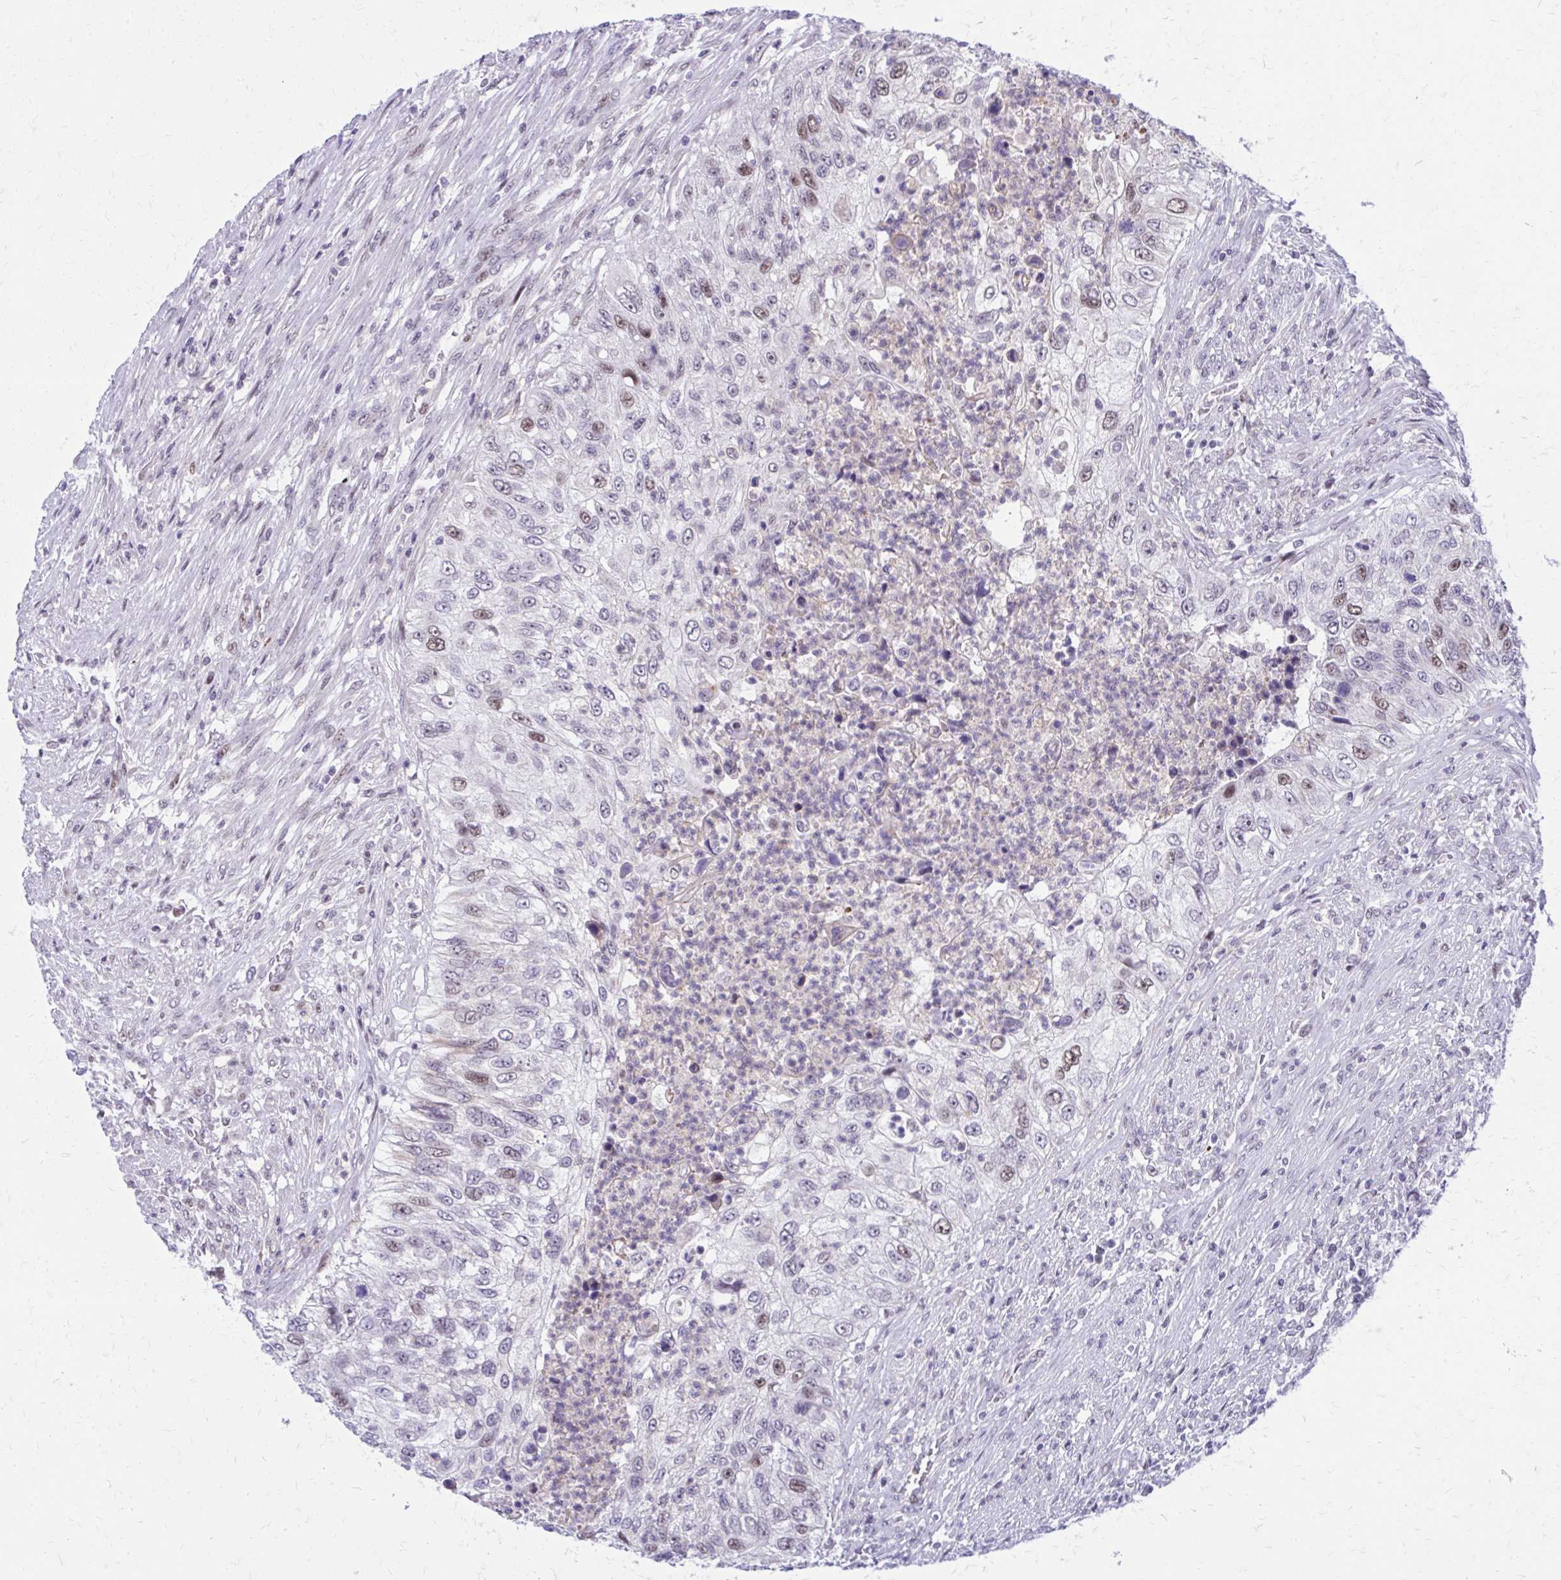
{"staining": {"intensity": "moderate", "quantity": "<25%", "location": "nuclear"}, "tissue": "urothelial cancer", "cell_type": "Tumor cells", "image_type": "cancer", "snomed": [{"axis": "morphology", "description": "Urothelial carcinoma, High grade"}, {"axis": "topography", "description": "Urinary bladder"}], "caption": "Immunohistochemical staining of human high-grade urothelial carcinoma reveals low levels of moderate nuclear protein expression in about <25% of tumor cells.", "gene": "ANKRD30B", "patient": {"sex": "female", "age": 60}}